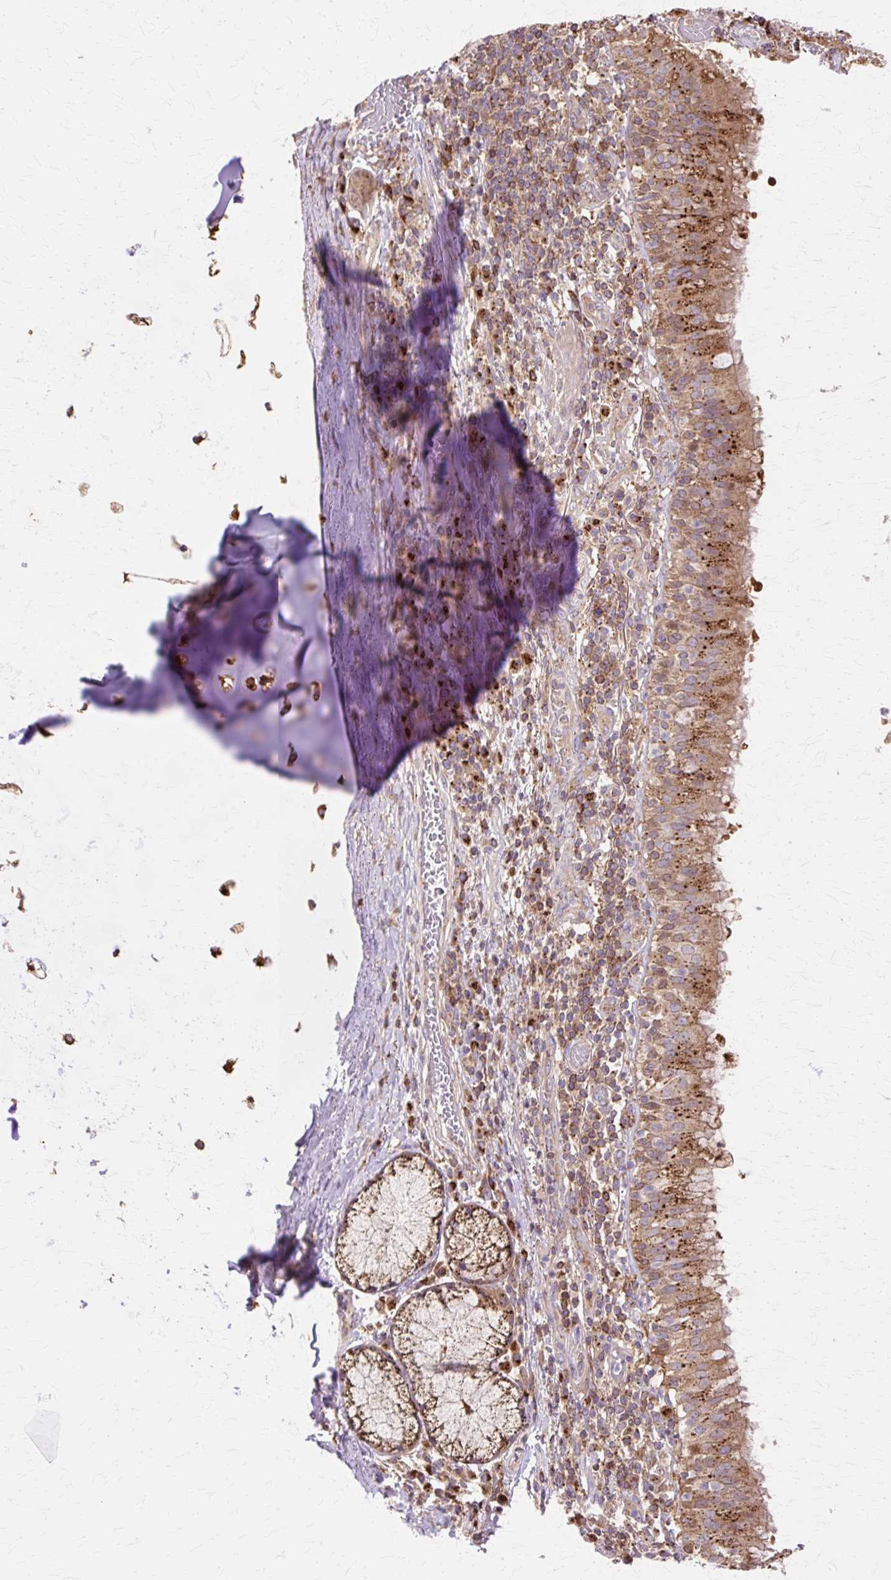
{"staining": {"intensity": "strong", "quantity": ">75%", "location": "cytoplasmic/membranous"}, "tissue": "bronchus", "cell_type": "Respiratory epithelial cells", "image_type": "normal", "snomed": [{"axis": "morphology", "description": "Normal tissue, NOS"}, {"axis": "topography", "description": "Cartilage tissue"}, {"axis": "topography", "description": "Bronchus"}], "caption": "High-power microscopy captured an IHC image of unremarkable bronchus, revealing strong cytoplasmic/membranous staining in about >75% of respiratory epithelial cells.", "gene": "COPB1", "patient": {"sex": "male", "age": 56}}